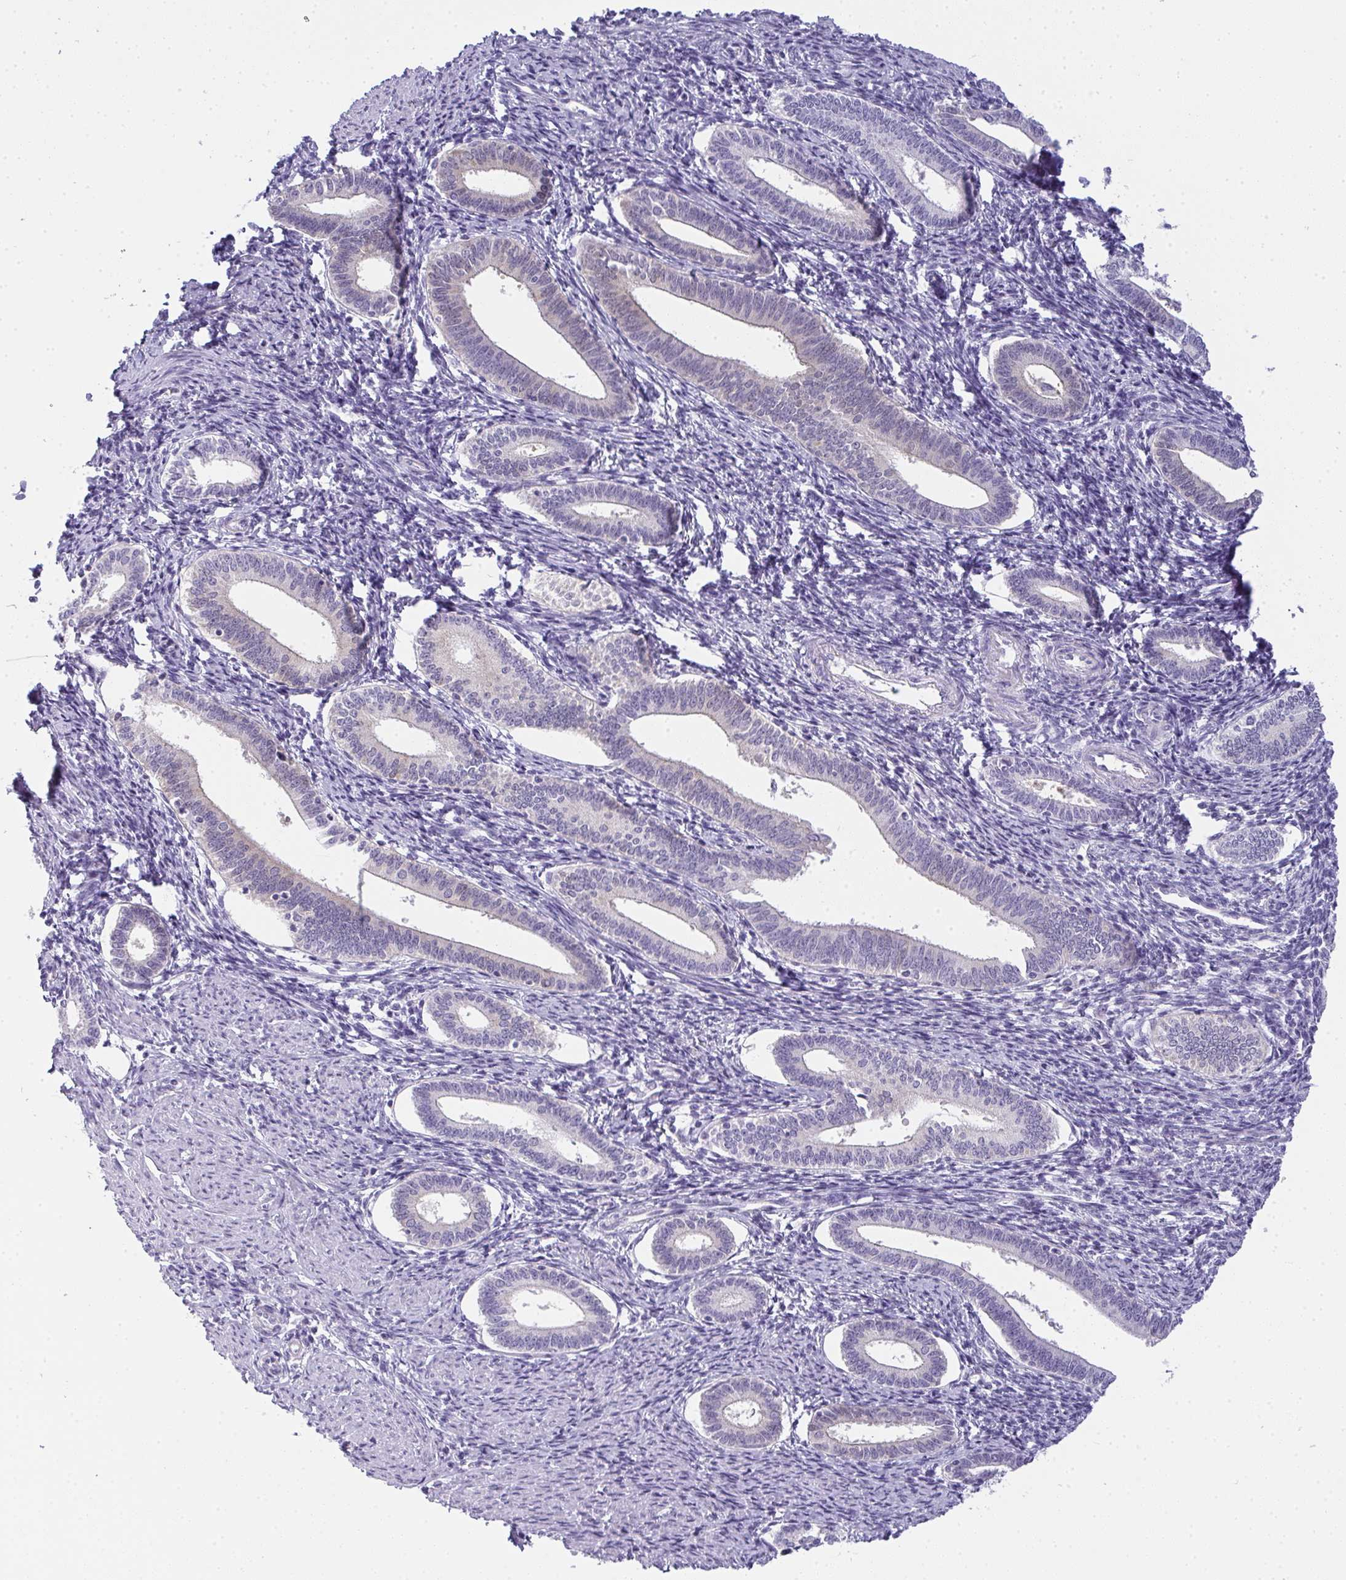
{"staining": {"intensity": "negative", "quantity": "none", "location": "none"}, "tissue": "endometrium", "cell_type": "Cells in endometrial stroma", "image_type": "normal", "snomed": [{"axis": "morphology", "description": "Normal tissue, NOS"}, {"axis": "topography", "description": "Endometrium"}], "caption": "Immunohistochemistry (IHC) of unremarkable human endometrium demonstrates no staining in cells in endometrial stroma. Nuclei are stained in blue.", "gene": "GSDMB", "patient": {"sex": "female", "age": 41}}